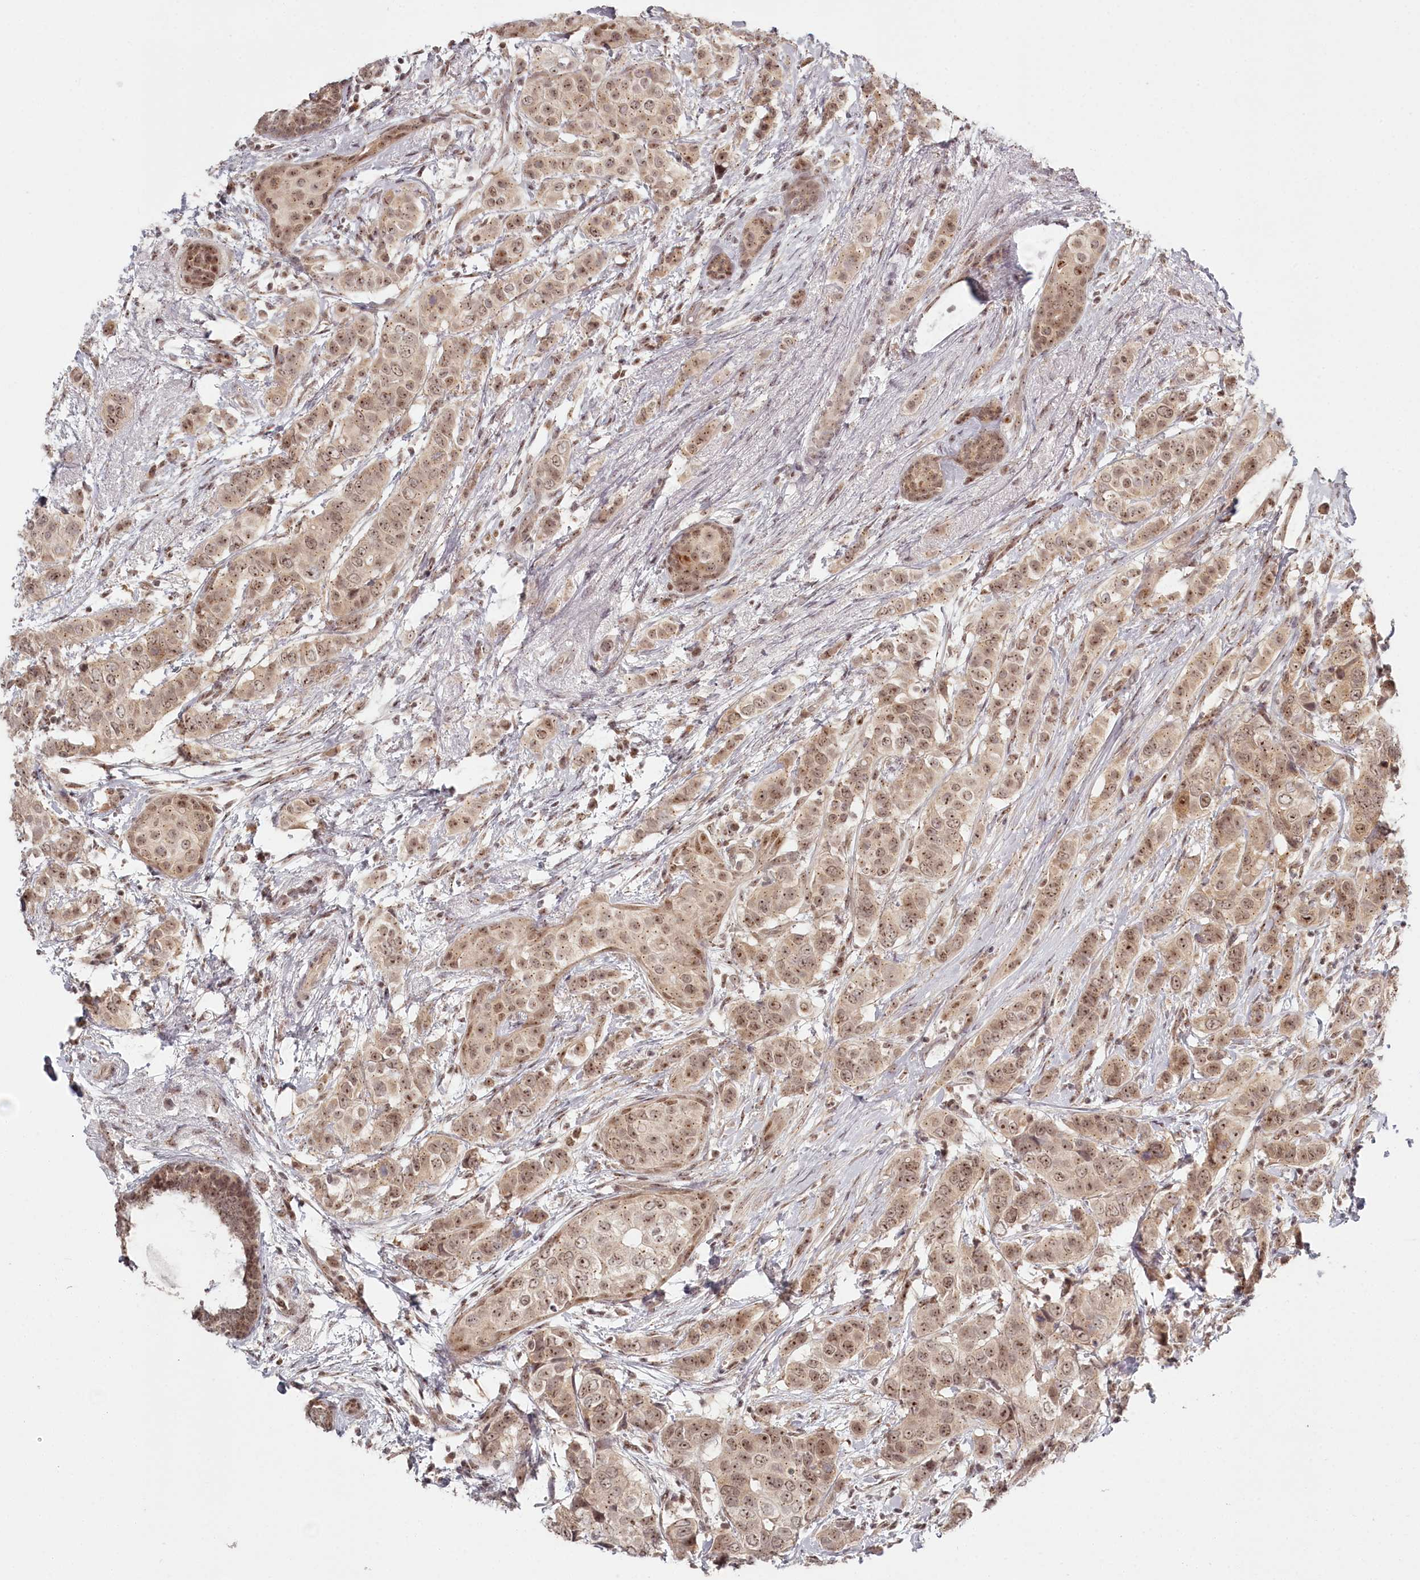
{"staining": {"intensity": "moderate", "quantity": ">75%", "location": "nuclear"}, "tissue": "breast cancer", "cell_type": "Tumor cells", "image_type": "cancer", "snomed": [{"axis": "morphology", "description": "Lobular carcinoma"}, {"axis": "topography", "description": "Breast"}], "caption": "DAB (3,3'-diaminobenzidine) immunohistochemical staining of breast lobular carcinoma demonstrates moderate nuclear protein staining in about >75% of tumor cells.", "gene": "EXOSC1", "patient": {"sex": "female", "age": 51}}